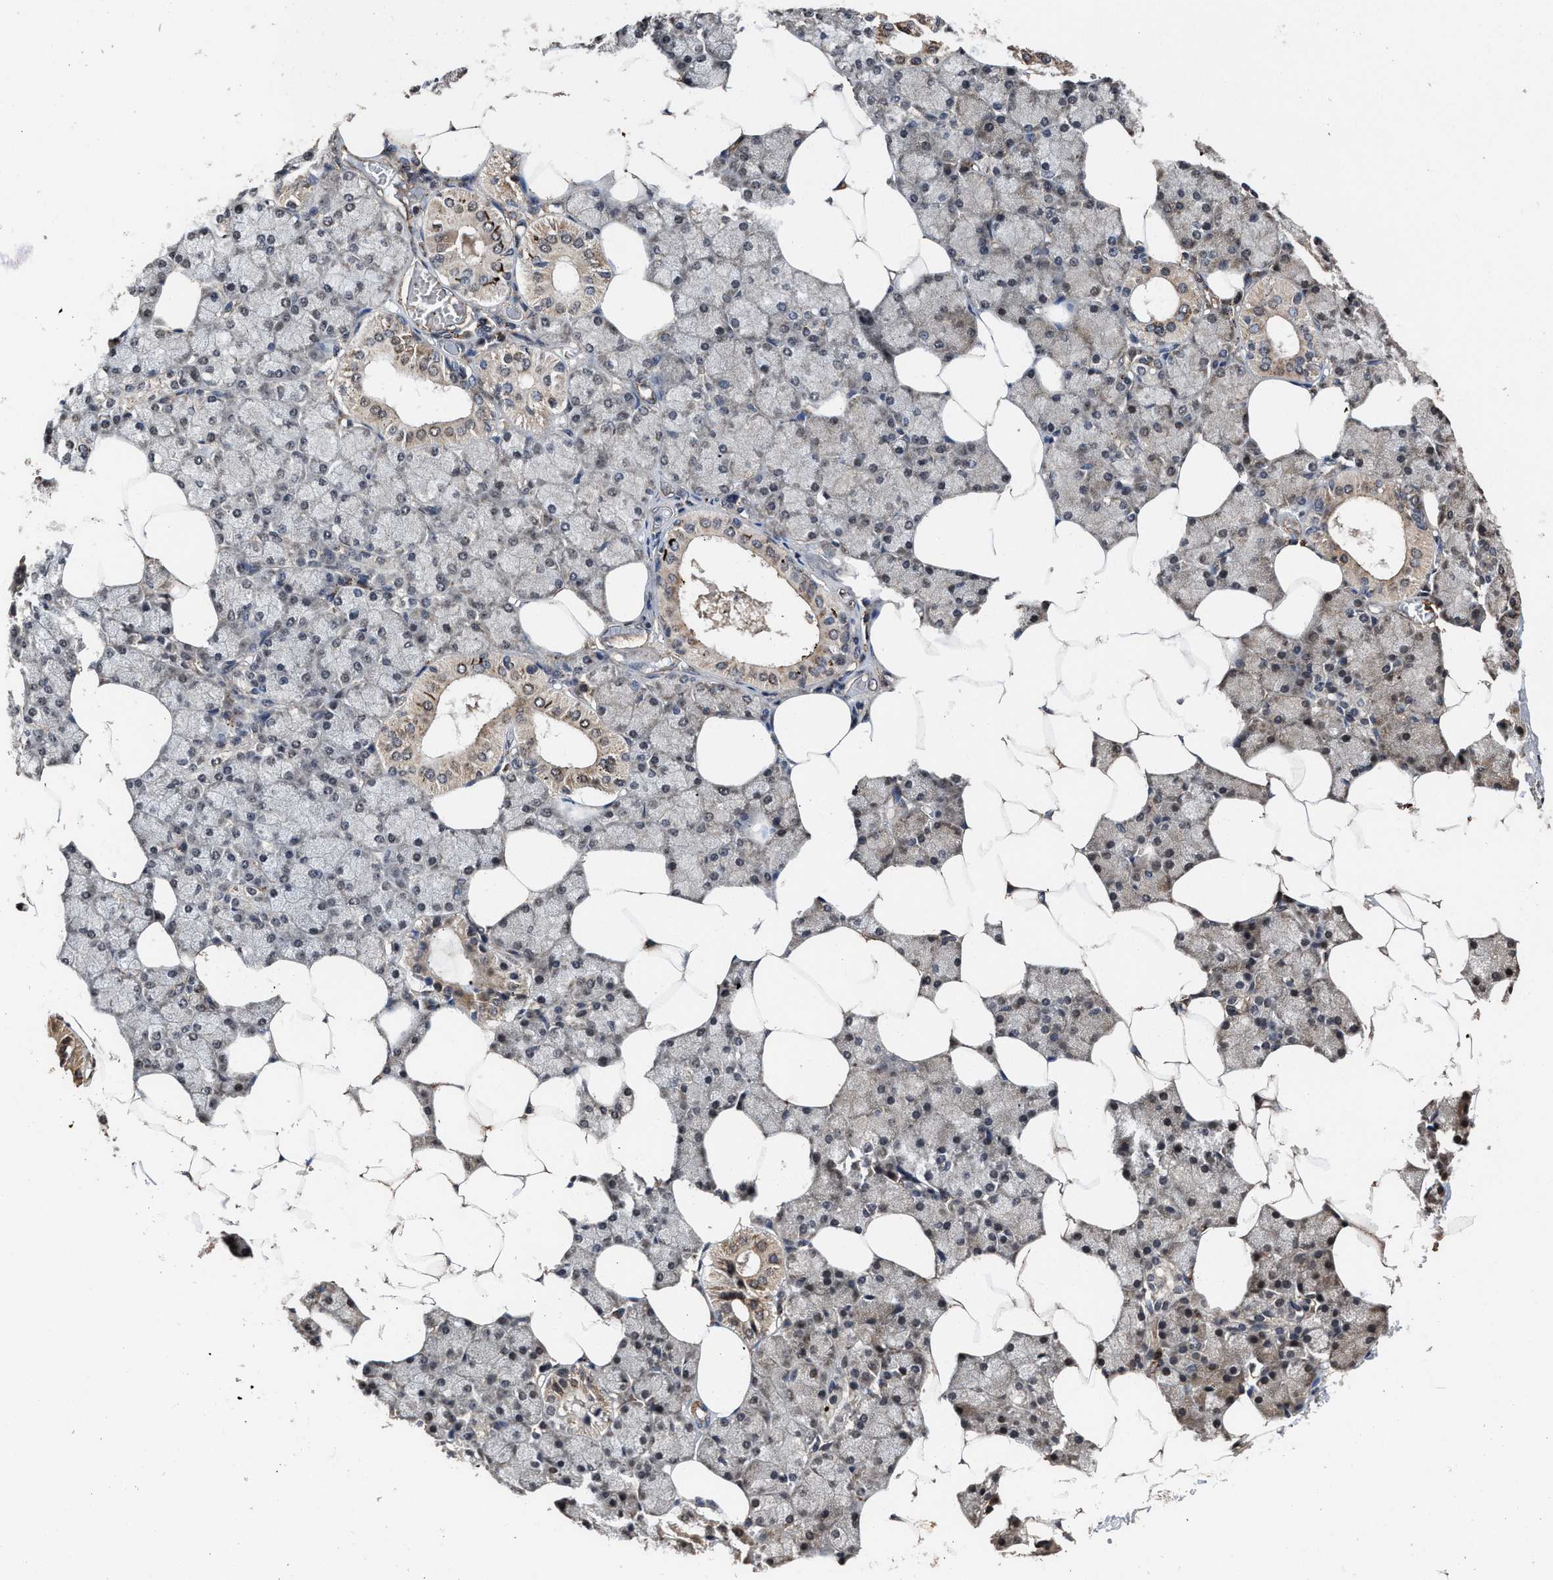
{"staining": {"intensity": "moderate", "quantity": ">75%", "location": "cytoplasmic/membranous,nuclear"}, "tissue": "salivary gland", "cell_type": "Glandular cells", "image_type": "normal", "snomed": [{"axis": "morphology", "description": "Normal tissue, NOS"}, {"axis": "topography", "description": "Salivary gland"}], "caption": "Immunohistochemistry of unremarkable salivary gland exhibits medium levels of moderate cytoplasmic/membranous,nuclear expression in about >75% of glandular cells.", "gene": "SEPTIN2", "patient": {"sex": "male", "age": 62}}